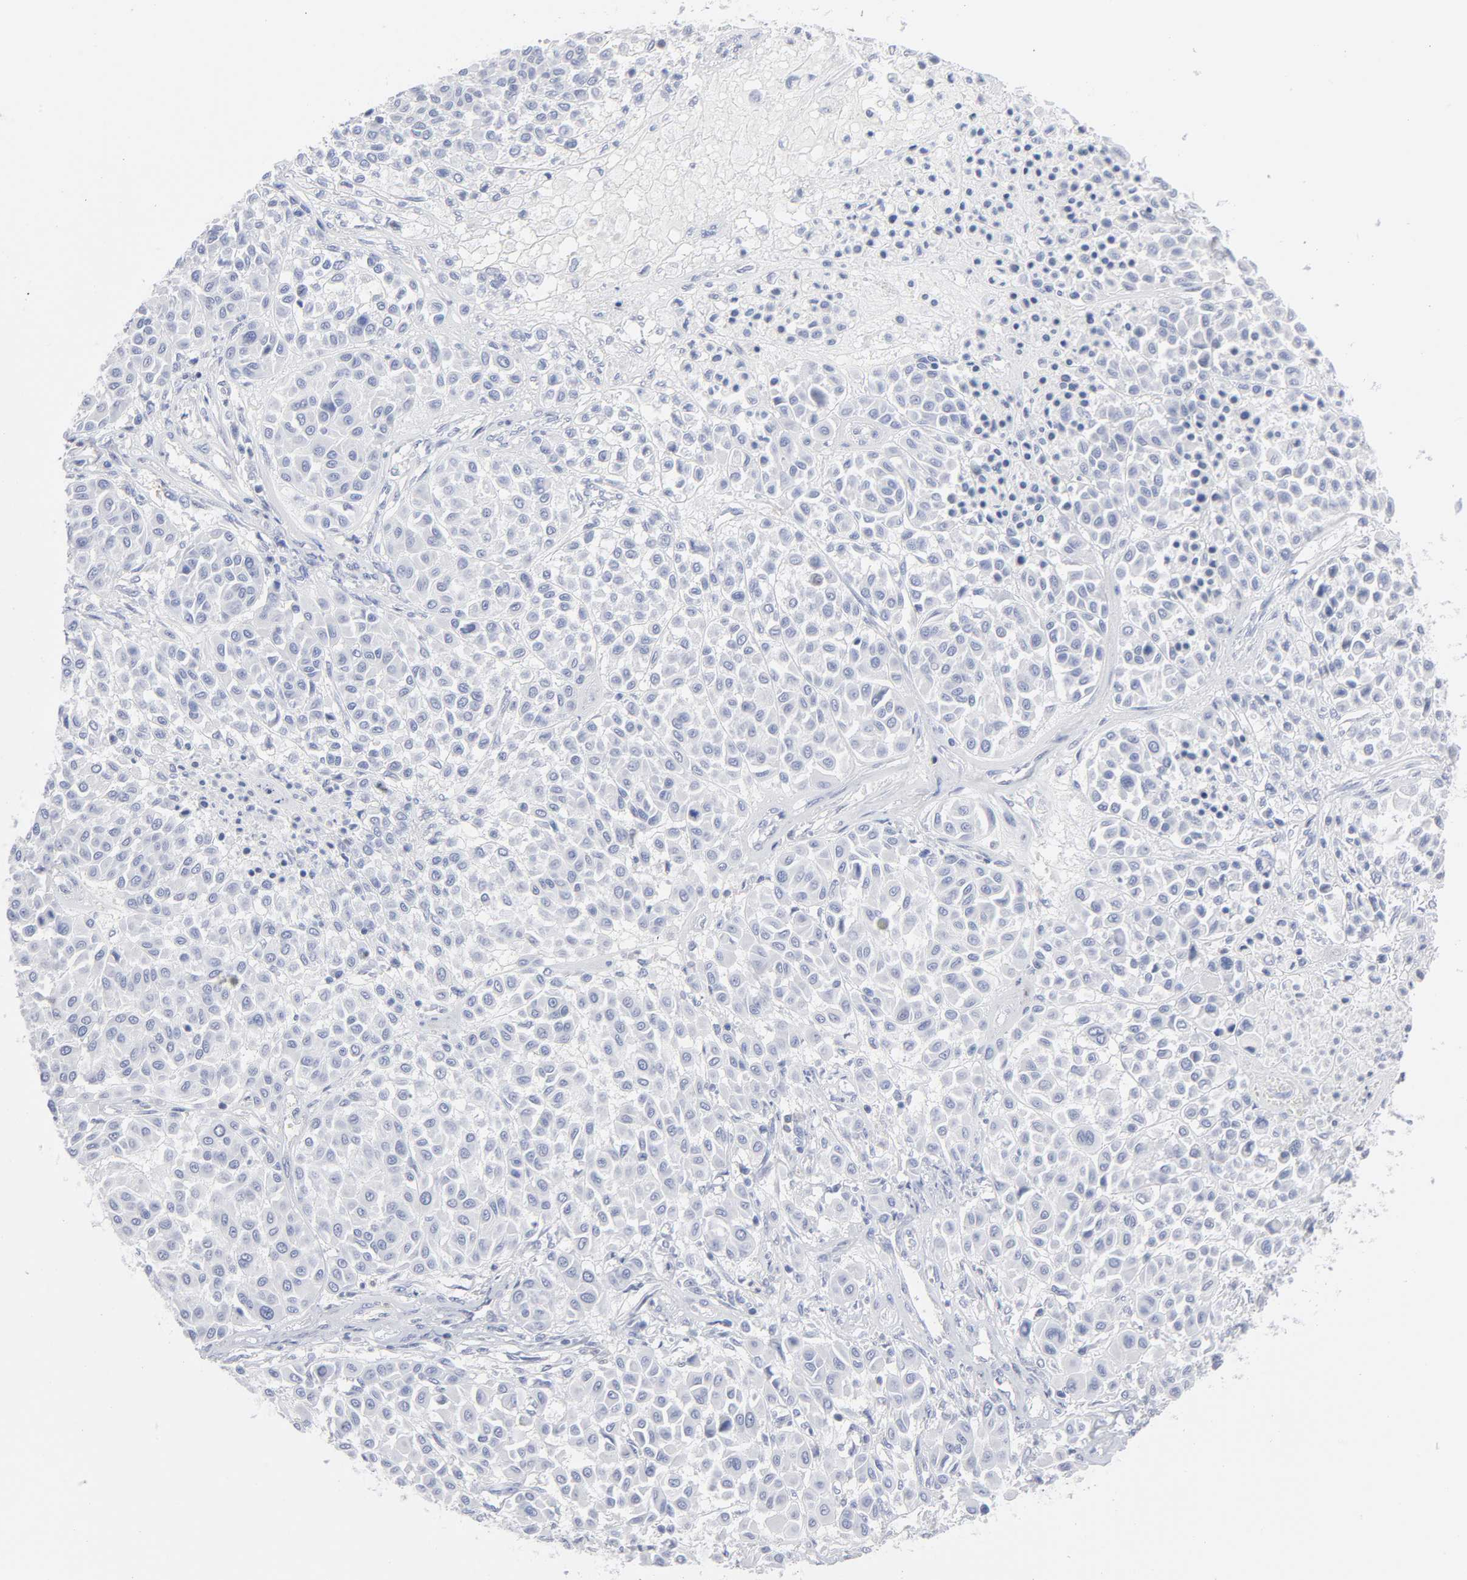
{"staining": {"intensity": "negative", "quantity": "none", "location": "none"}, "tissue": "melanoma", "cell_type": "Tumor cells", "image_type": "cancer", "snomed": [{"axis": "morphology", "description": "Malignant melanoma, Metastatic site"}, {"axis": "topography", "description": "Soft tissue"}], "caption": "A high-resolution histopathology image shows immunohistochemistry staining of malignant melanoma (metastatic site), which shows no significant positivity in tumor cells.", "gene": "P2RY8", "patient": {"sex": "male", "age": 41}}